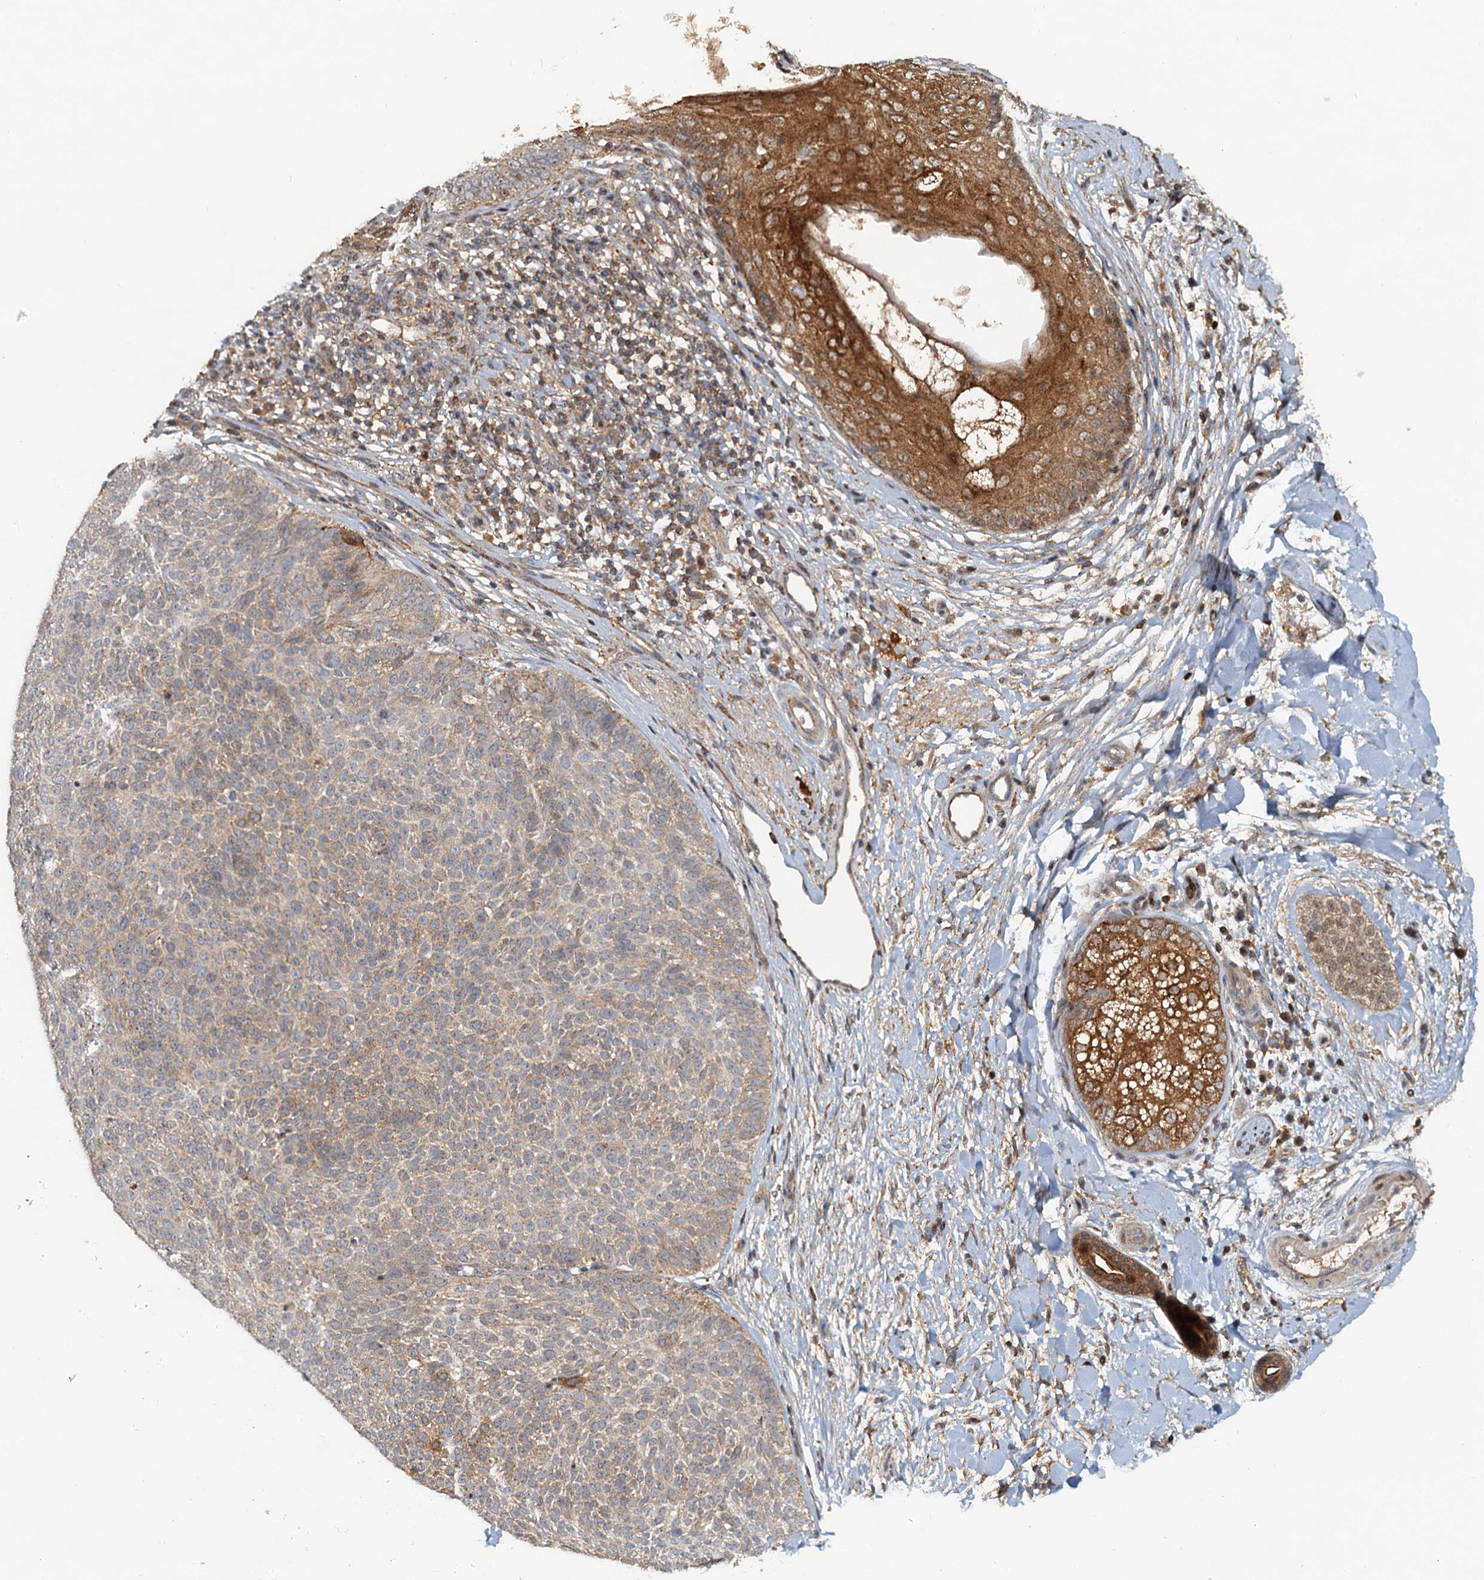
{"staining": {"intensity": "weak", "quantity": "25%-75%", "location": "cytoplasmic/membranous"}, "tissue": "skin cancer", "cell_type": "Tumor cells", "image_type": "cancer", "snomed": [{"axis": "morphology", "description": "Basal cell carcinoma"}, {"axis": "topography", "description": "Skin"}], "caption": "An image showing weak cytoplasmic/membranous staining in about 25%-75% of tumor cells in skin cancer, as visualized by brown immunohistochemical staining.", "gene": "TOLLIP", "patient": {"sex": "male", "age": 85}}